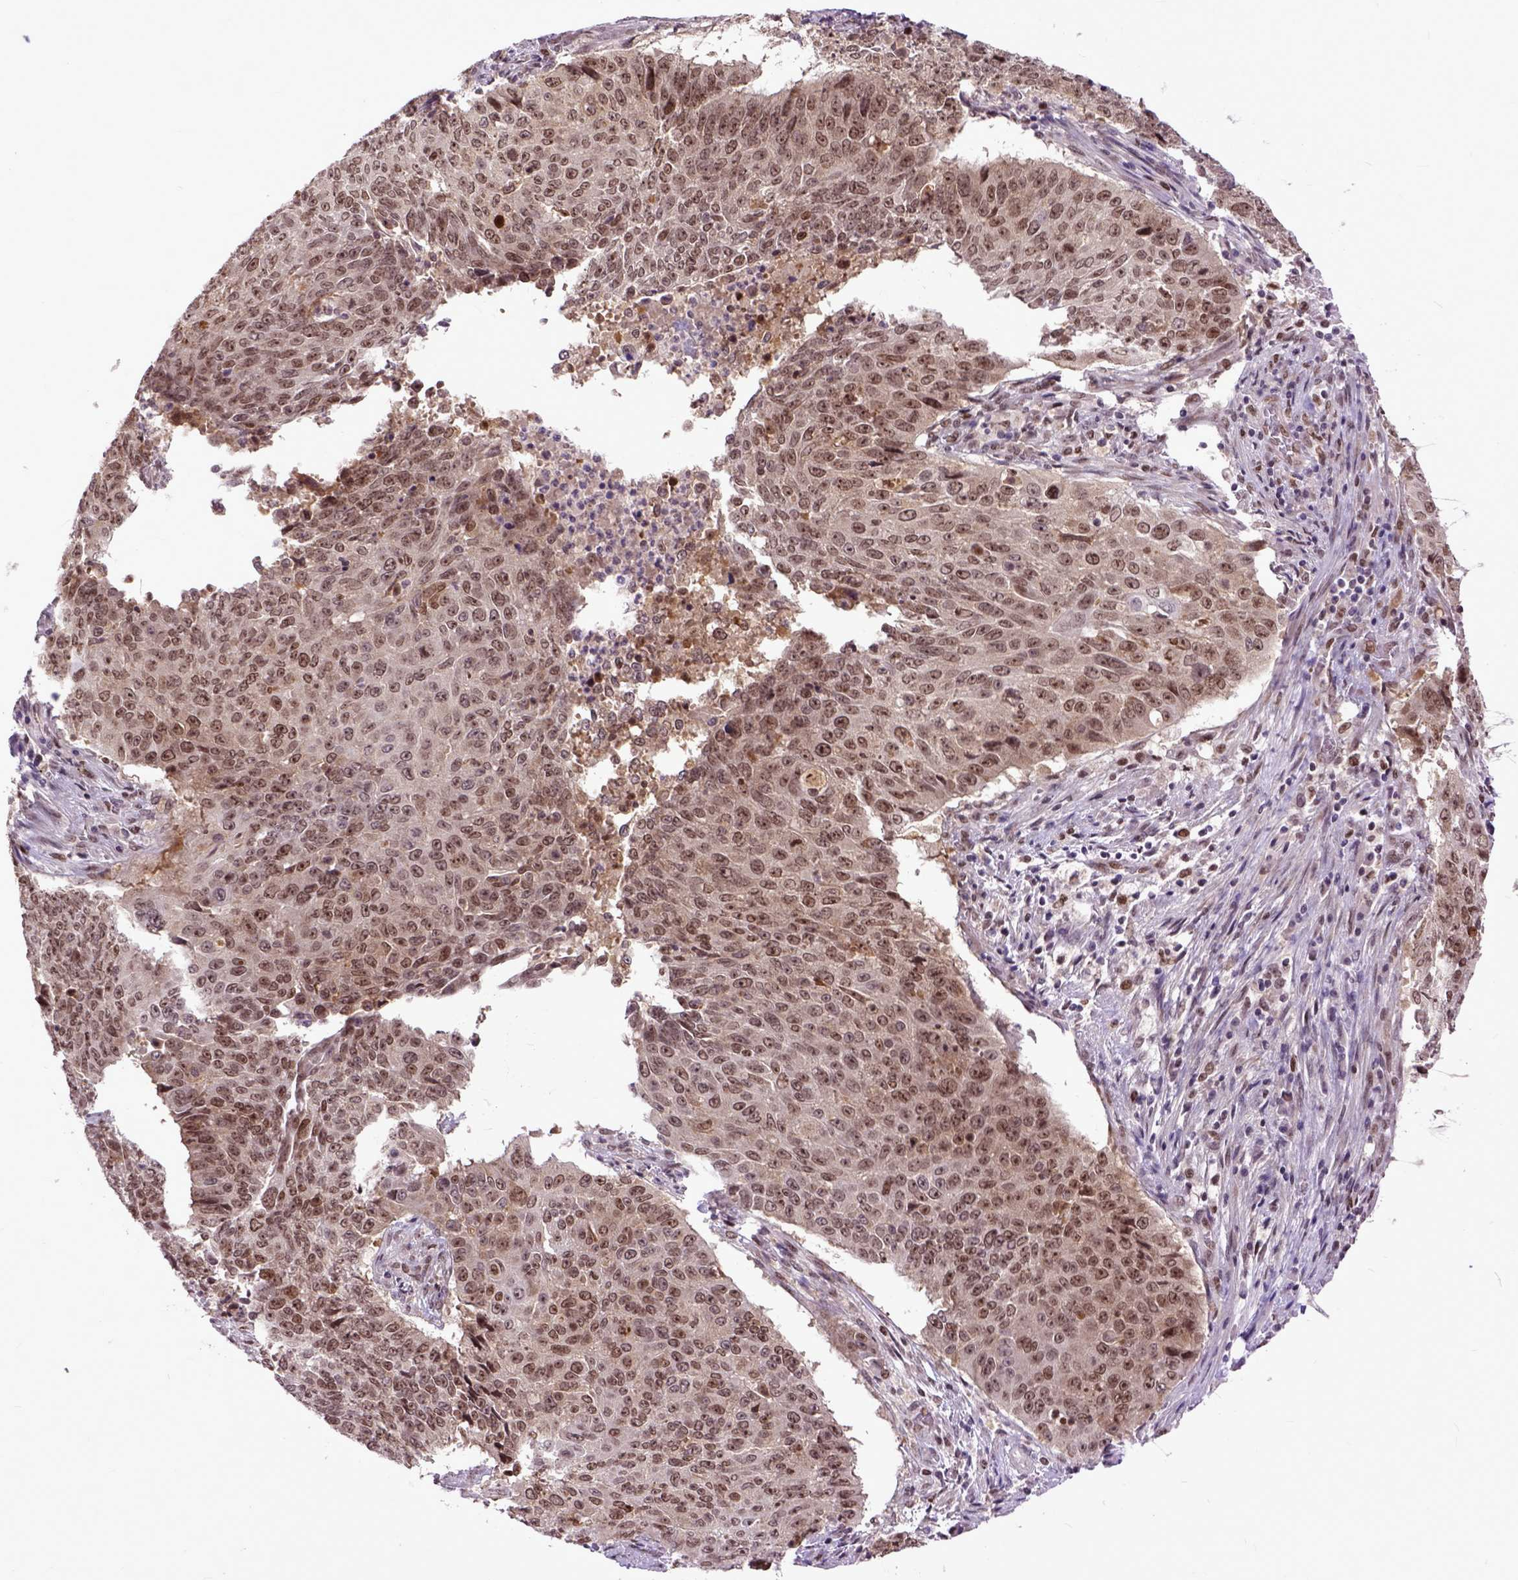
{"staining": {"intensity": "moderate", "quantity": ">75%", "location": "cytoplasmic/membranous,nuclear"}, "tissue": "lung cancer", "cell_type": "Tumor cells", "image_type": "cancer", "snomed": [{"axis": "morphology", "description": "Normal tissue, NOS"}, {"axis": "morphology", "description": "Squamous cell carcinoma, NOS"}, {"axis": "topography", "description": "Bronchus"}, {"axis": "topography", "description": "Lung"}], "caption": "Moderate cytoplasmic/membranous and nuclear staining is seen in about >75% of tumor cells in lung squamous cell carcinoma. Immunohistochemistry stains the protein in brown and the nuclei are stained blue.", "gene": "RCC2", "patient": {"sex": "male", "age": 64}}